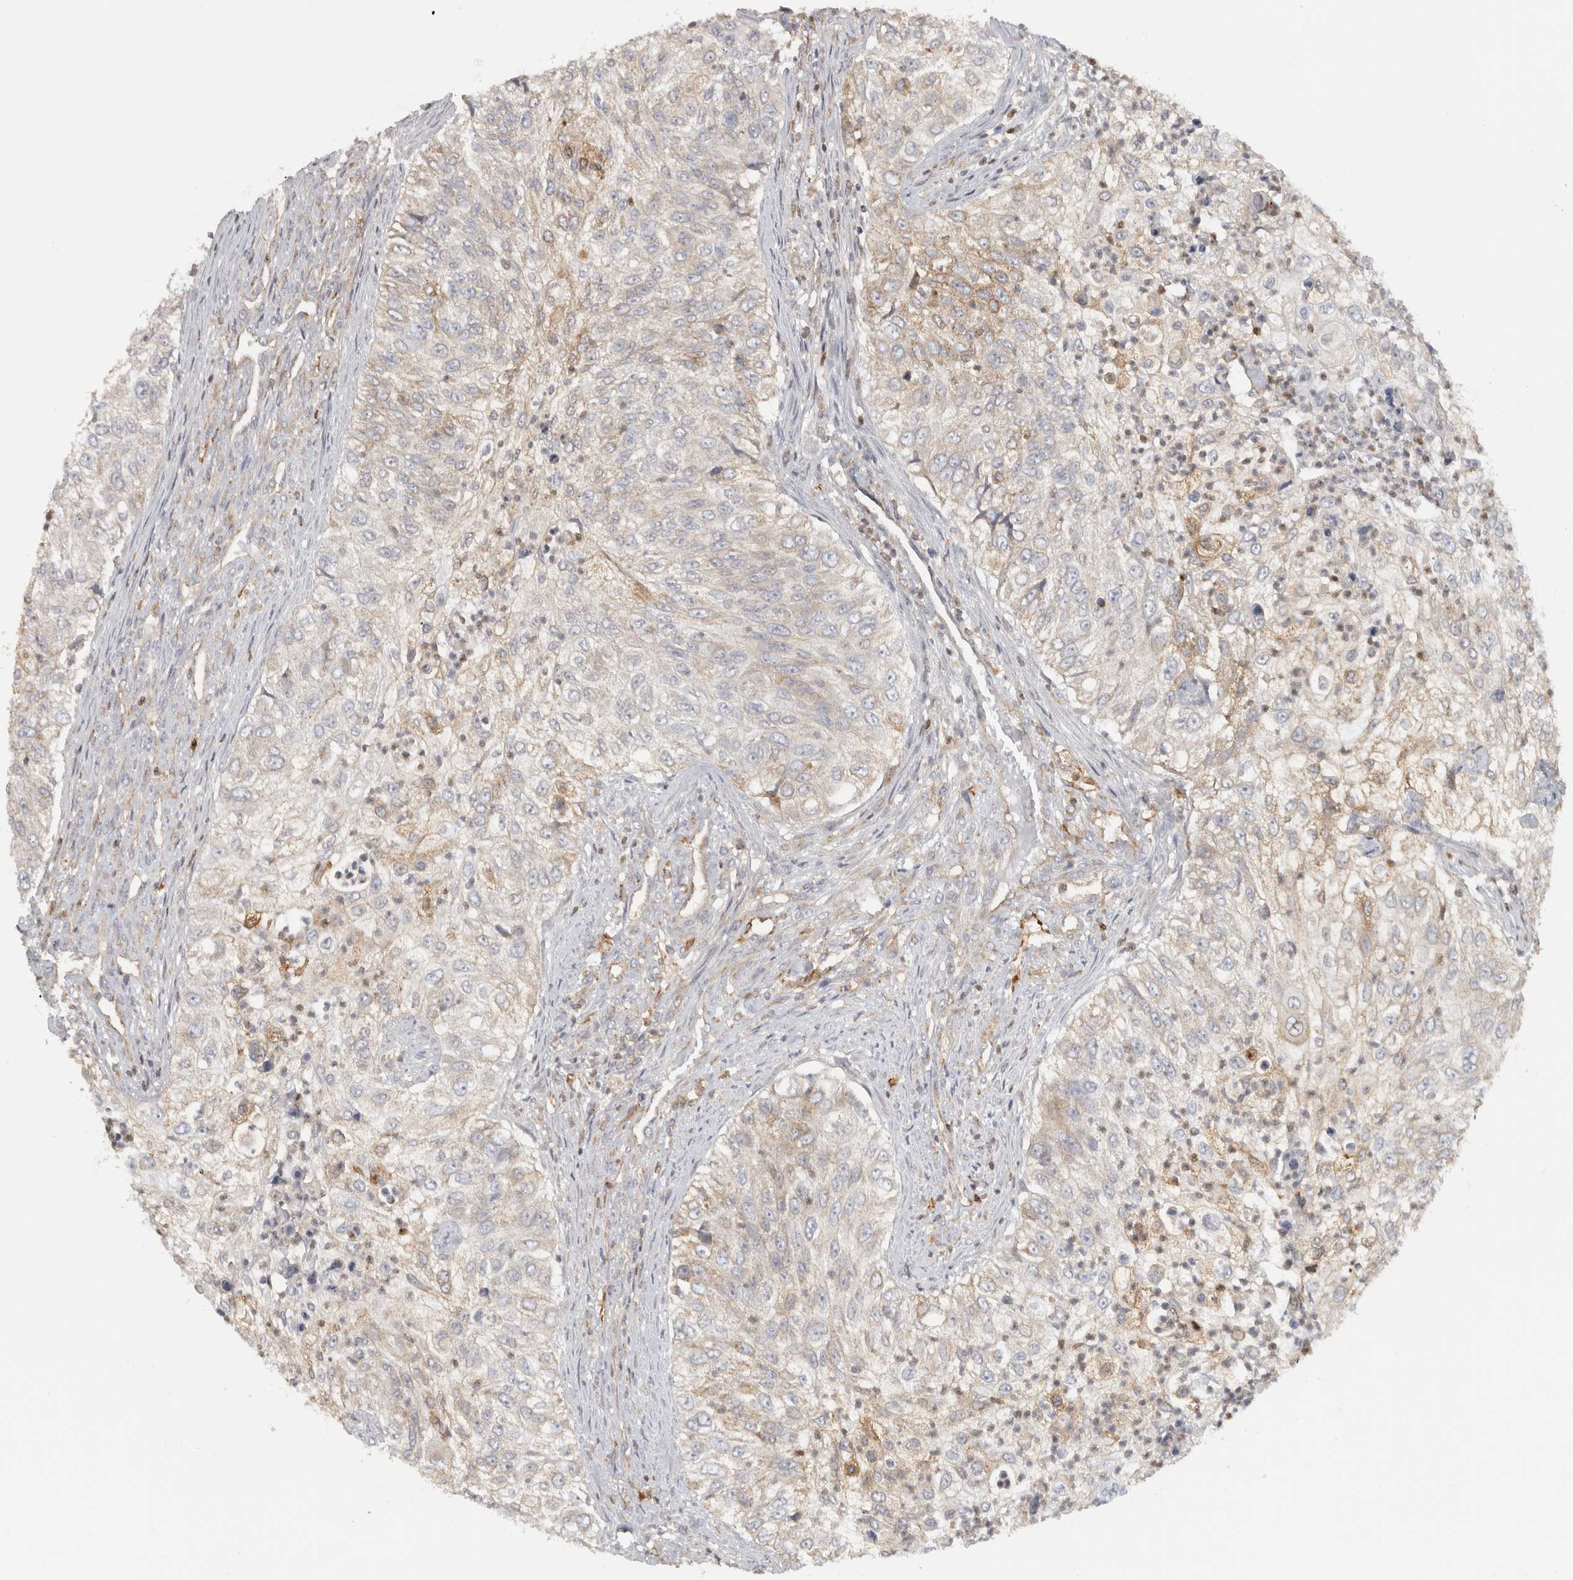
{"staining": {"intensity": "weak", "quantity": "<25%", "location": "cytoplasmic/membranous"}, "tissue": "urothelial cancer", "cell_type": "Tumor cells", "image_type": "cancer", "snomed": [{"axis": "morphology", "description": "Urothelial carcinoma, High grade"}, {"axis": "topography", "description": "Urinary bladder"}], "caption": "There is no significant expression in tumor cells of high-grade urothelial carcinoma. Nuclei are stained in blue.", "gene": "HLA-E", "patient": {"sex": "female", "age": 60}}